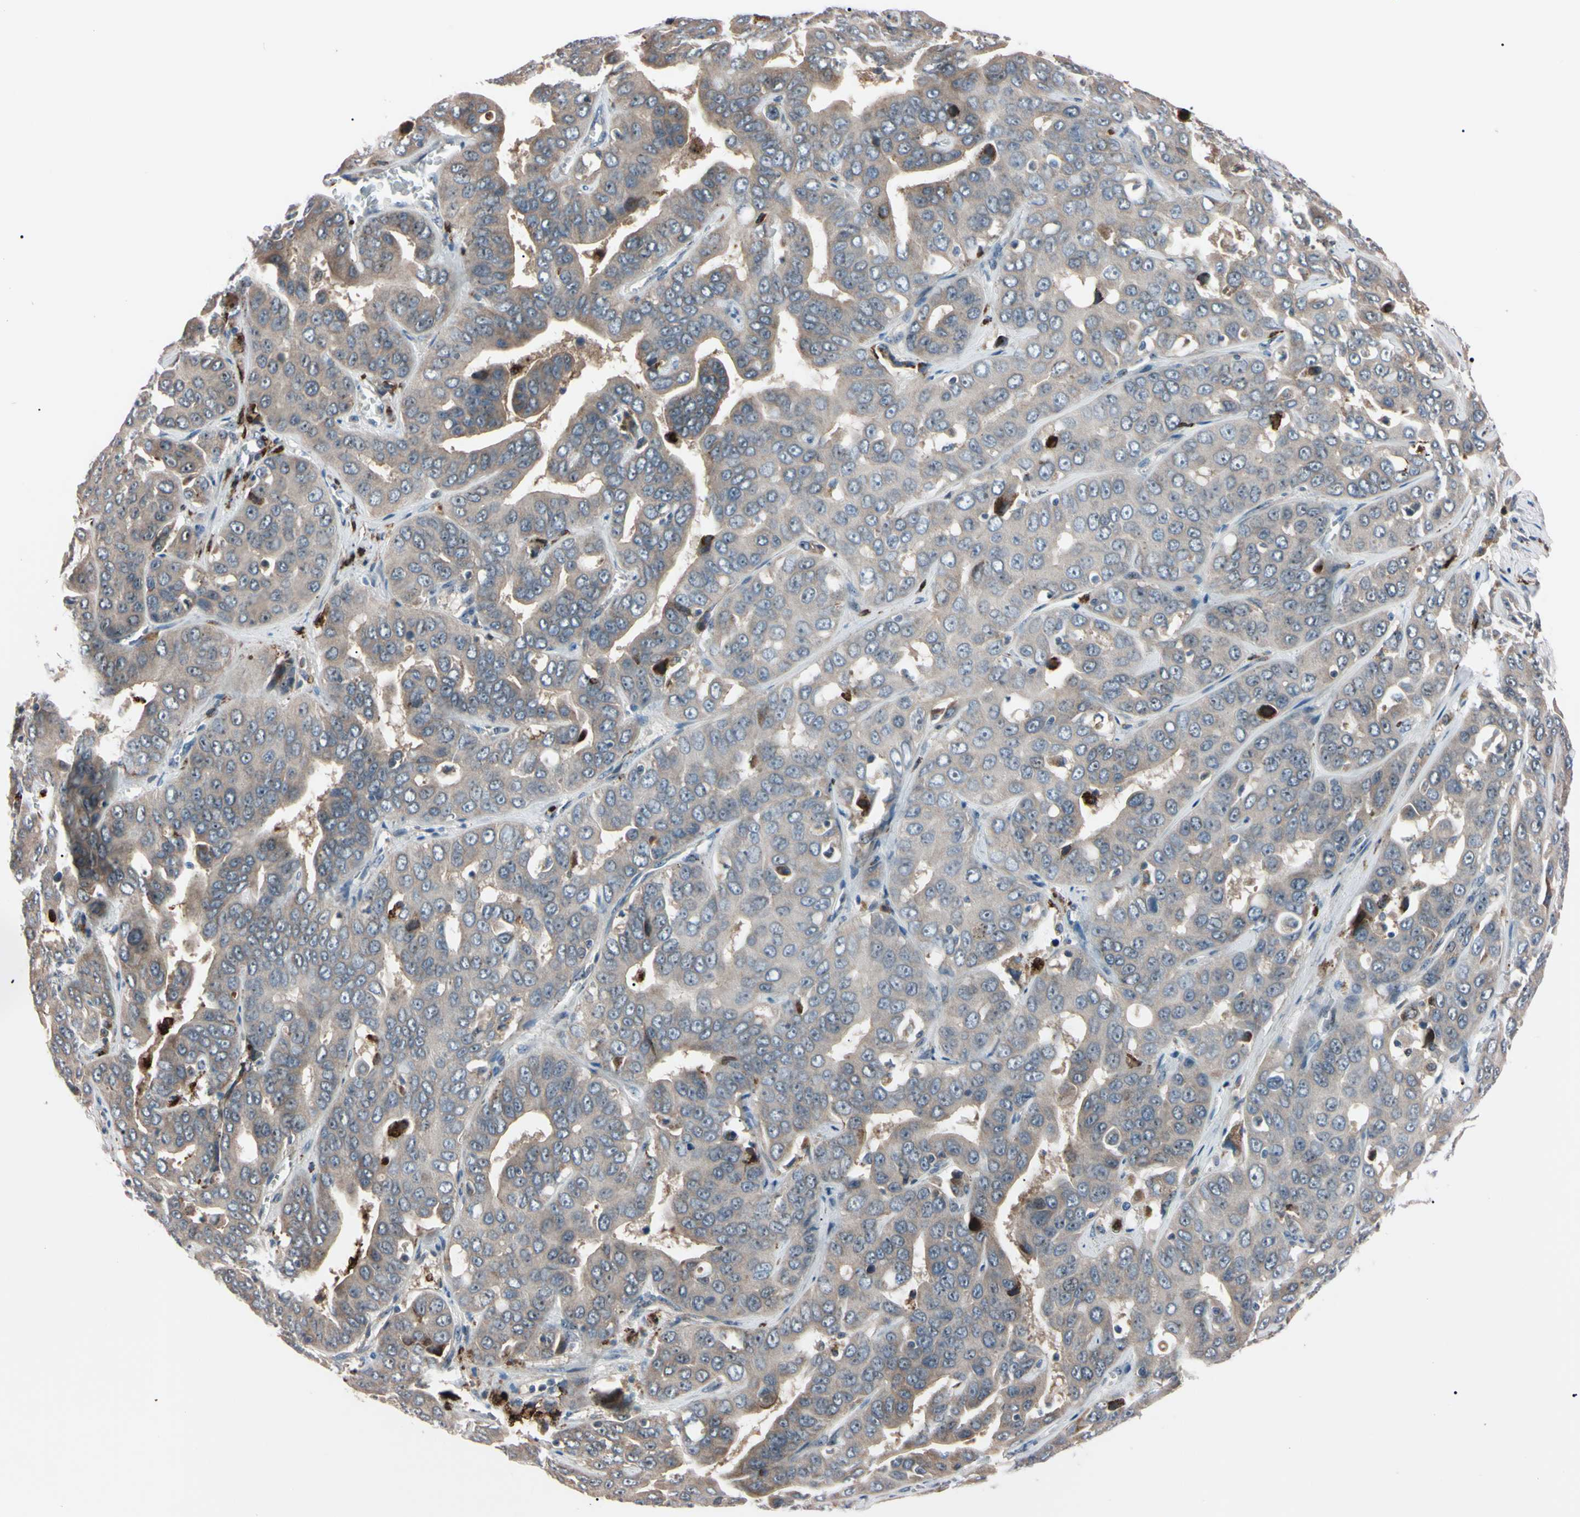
{"staining": {"intensity": "weak", "quantity": ">75%", "location": "cytoplasmic/membranous"}, "tissue": "liver cancer", "cell_type": "Tumor cells", "image_type": "cancer", "snomed": [{"axis": "morphology", "description": "Cholangiocarcinoma"}, {"axis": "topography", "description": "Liver"}], "caption": "Brown immunohistochemical staining in human liver cancer (cholangiocarcinoma) demonstrates weak cytoplasmic/membranous expression in approximately >75% of tumor cells.", "gene": "TRAF5", "patient": {"sex": "female", "age": 52}}